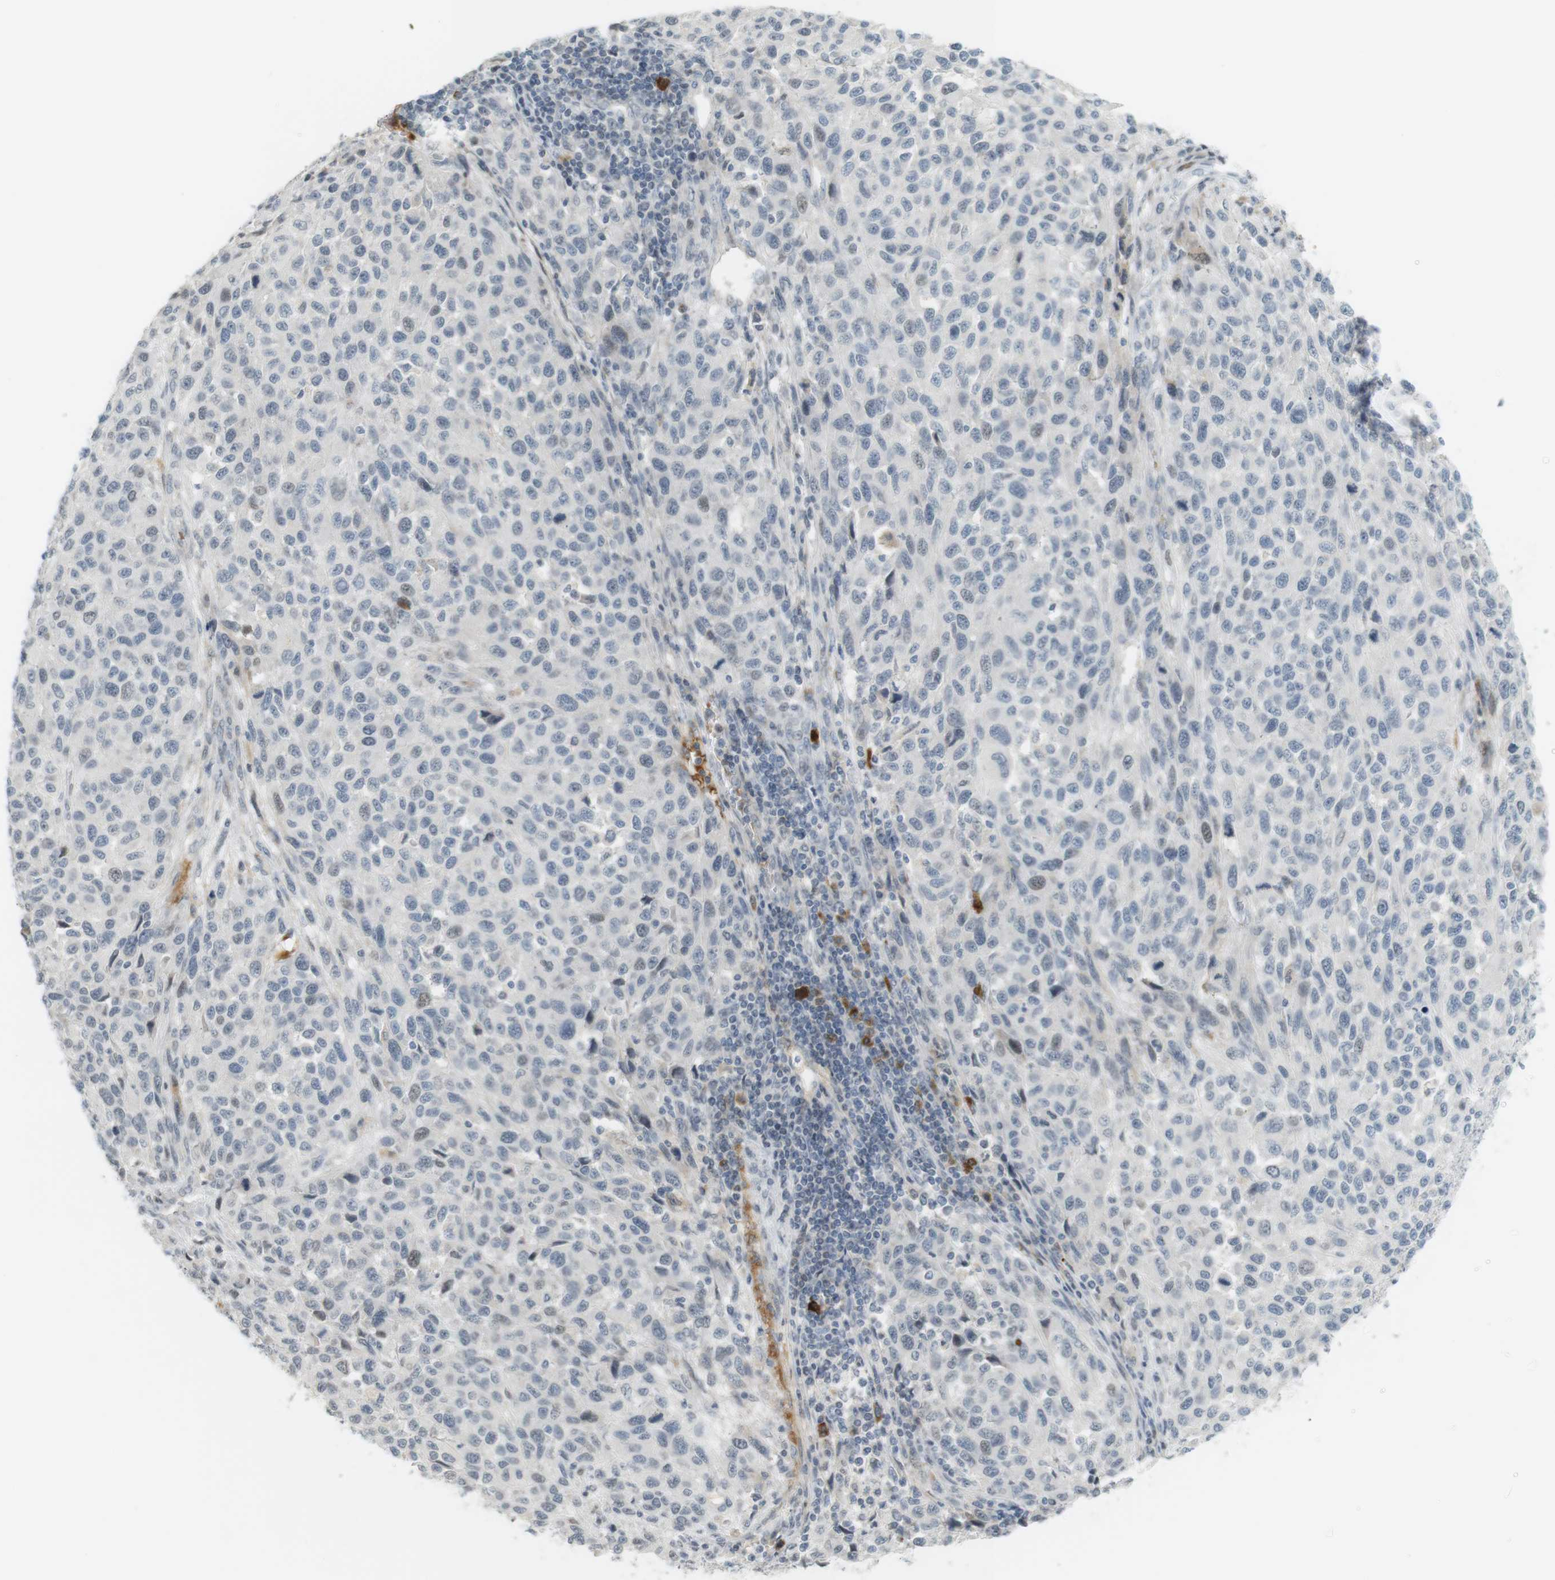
{"staining": {"intensity": "weak", "quantity": "<25%", "location": "nuclear"}, "tissue": "melanoma", "cell_type": "Tumor cells", "image_type": "cancer", "snomed": [{"axis": "morphology", "description": "Malignant melanoma, Metastatic site"}, {"axis": "topography", "description": "Lymph node"}], "caption": "IHC of human malignant melanoma (metastatic site) exhibits no positivity in tumor cells.", "gene": "DMC1", "patient": {"sex": "male", "age": 61}}